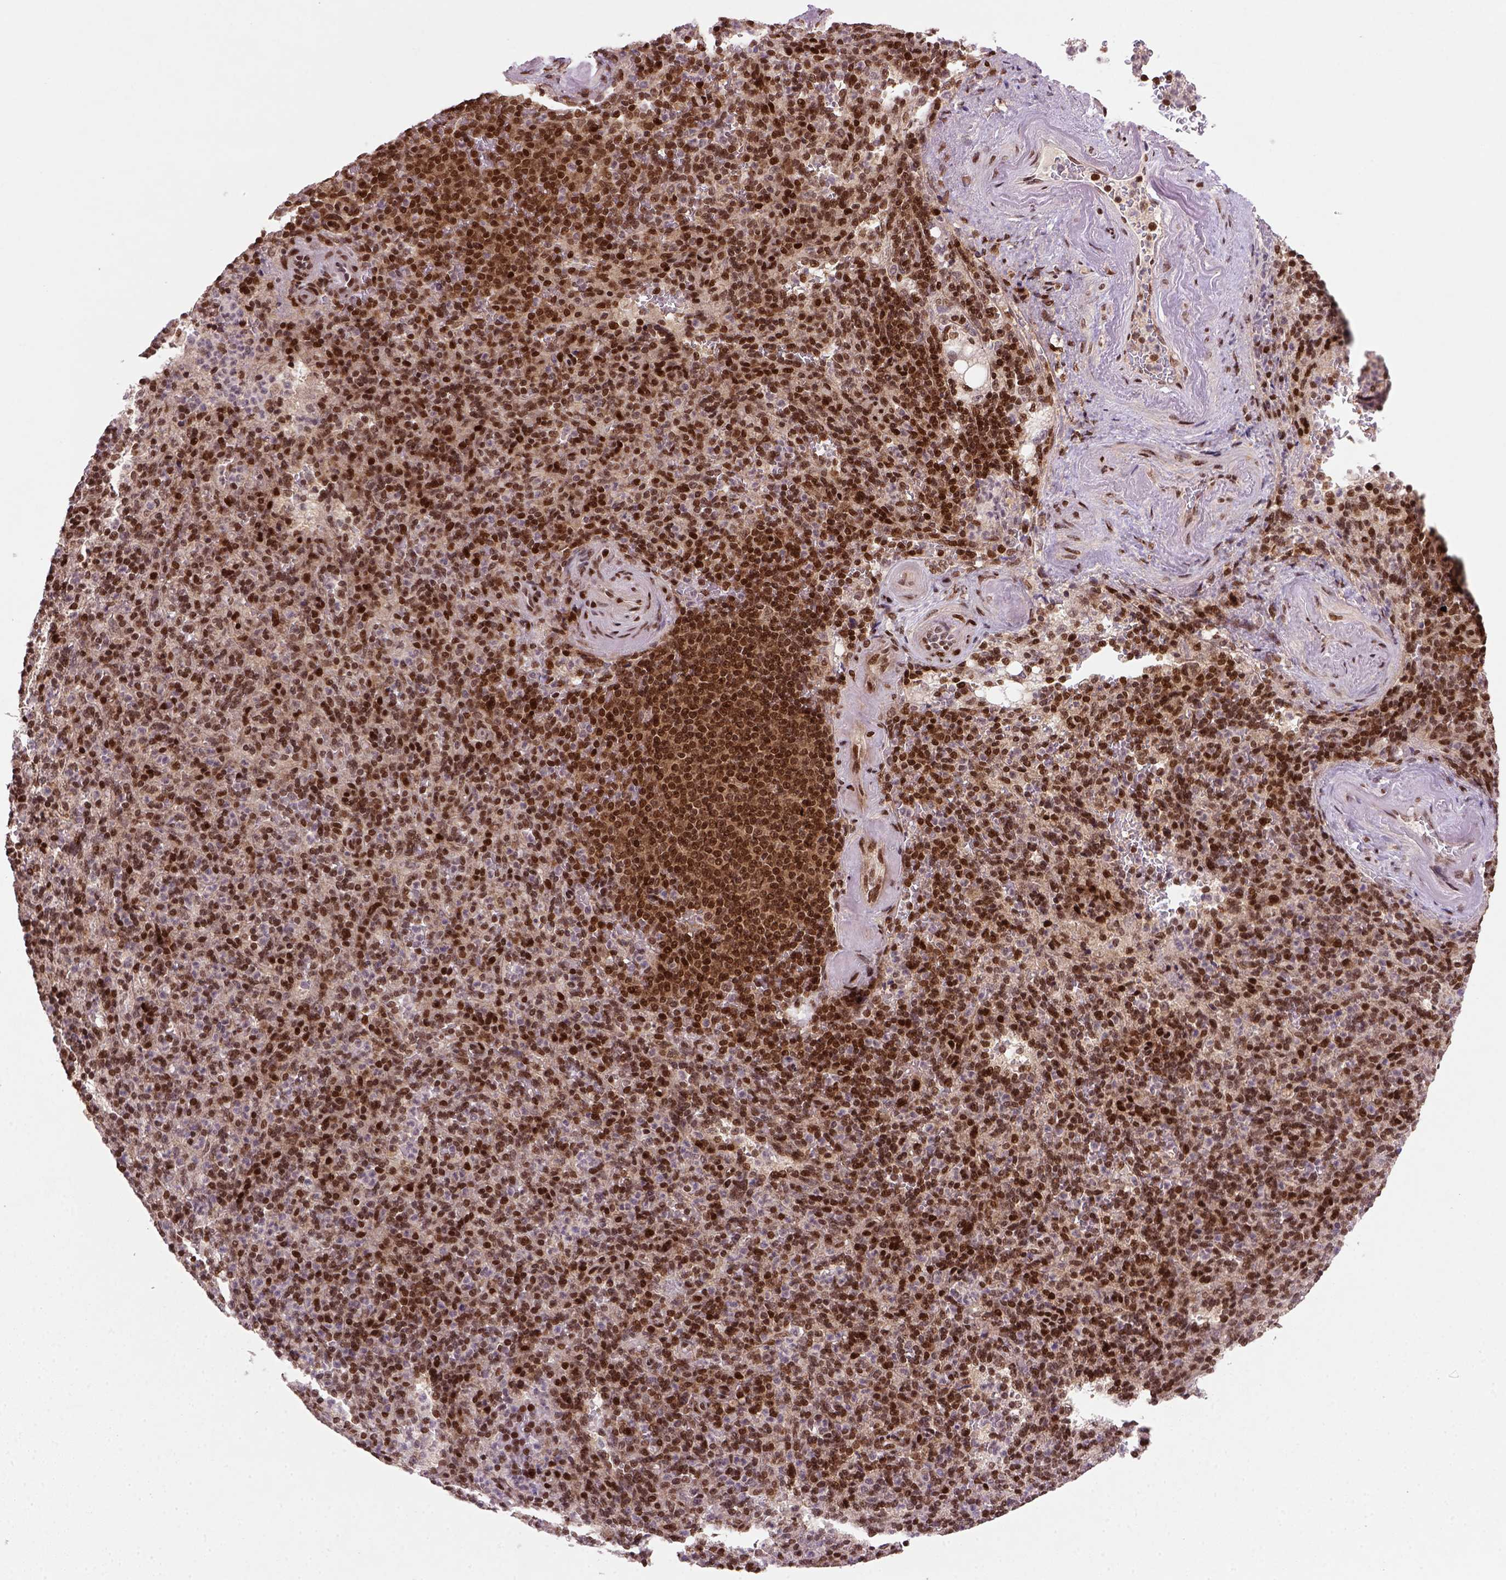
{"staining": {"intensity": "strong", "quantity": ">75%", "location": "nuclear"}, "tissue": "spleen", "cell_type": "Cells in red pulp", "image_type": "normal", "snomed": [{"axis": "morphology", "description": "Normal tissue, NOS"}, {"axis": "topography", "description": "Spleen"}], "caption": "Spleen stained with a brown dye displays strong nuclear positive expression in about >75% of cells in red pulp.", "gene": "MGMT", "patient": {"sex": "female", "age": 74}}